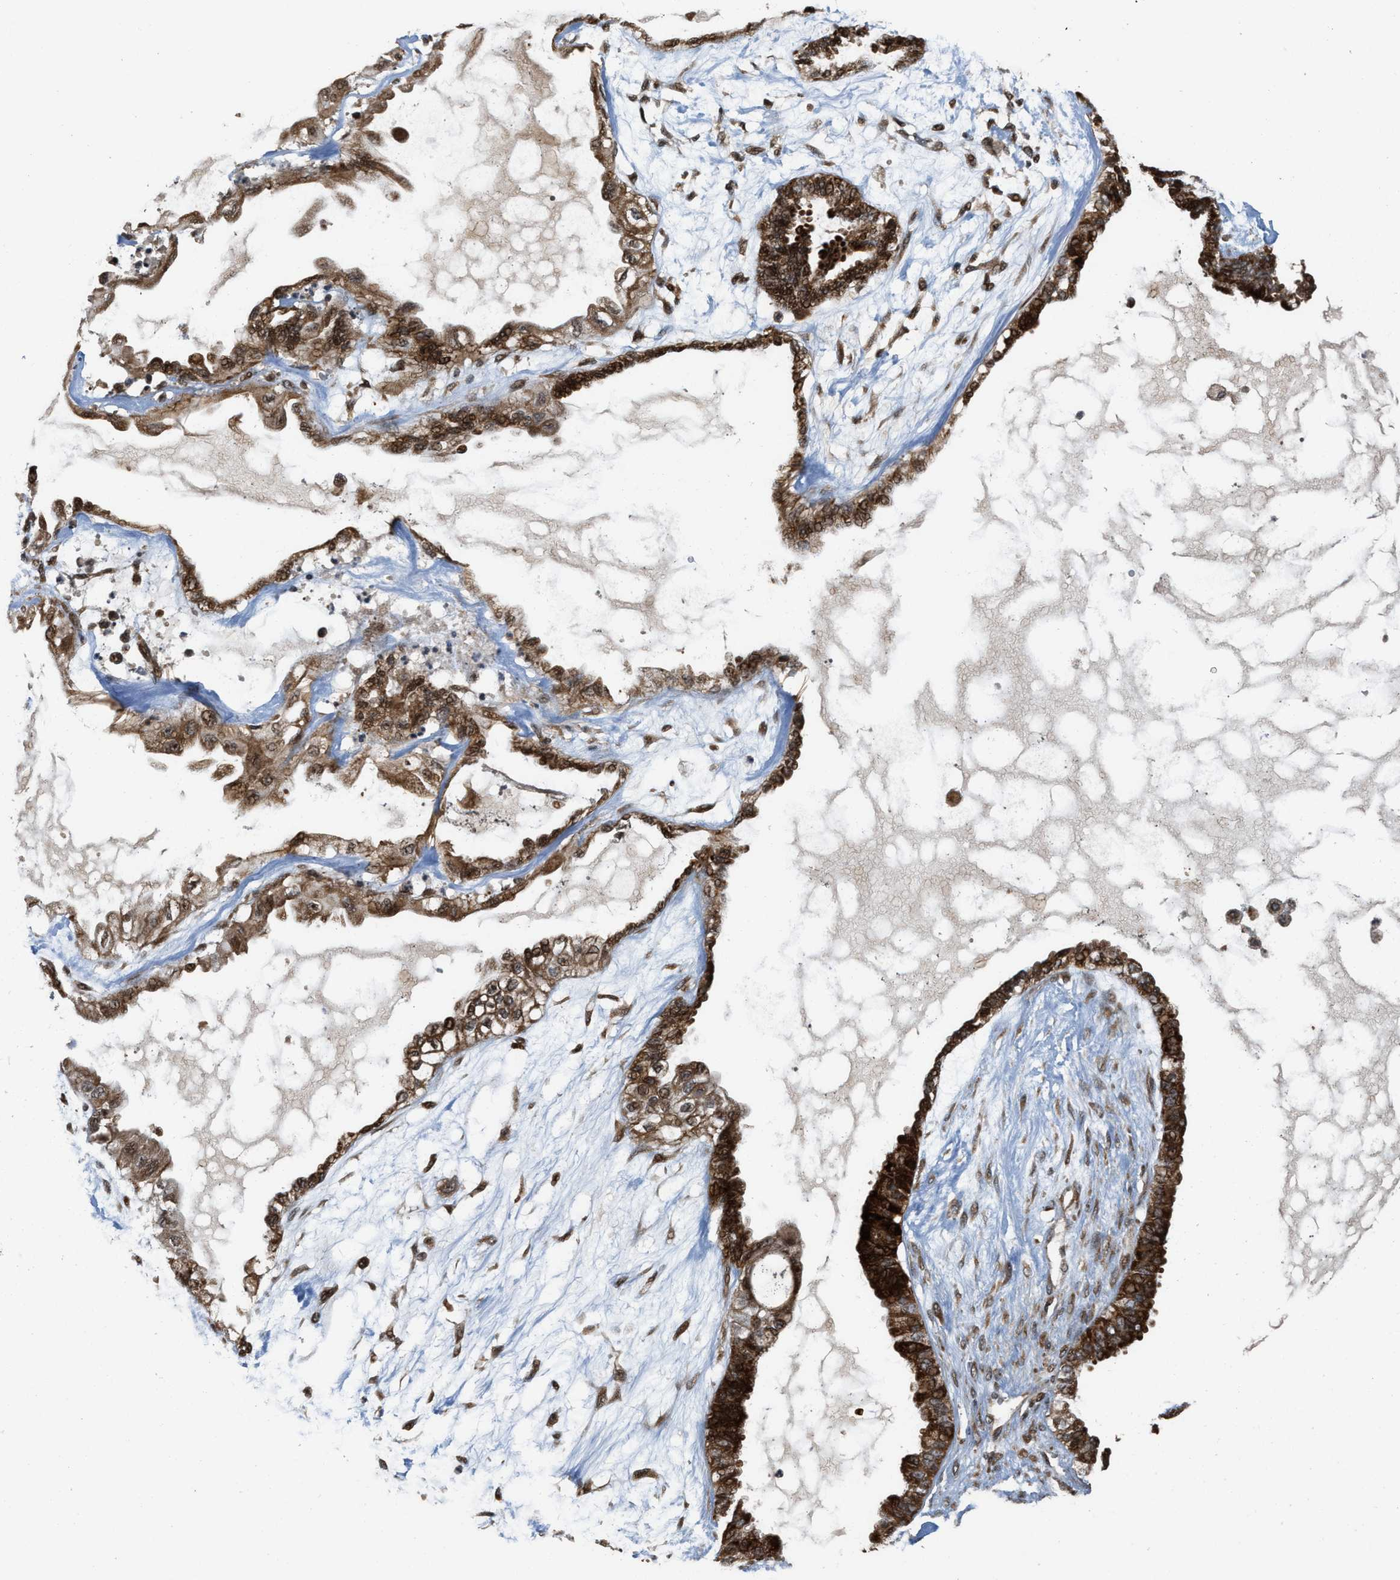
{"staining": {"intensity": "strong", "quantity": ">75%", "location": "cytoplasmic/membranous,nuclear"}, "tissue": "ovarian cancer", "cell_type": "Tumor cells", "image_type": "cancer", "snomed": [{"axis": "morphology", "description": "Carcinoma, NOS"}, {"axis": "morphology", "description": "Carcinoma, endometroid"}, {"axis": "topography", "description": "Ovary"}], "caption": "Ovarian cancer (endometroid carcinoma) stained for a protein demonstrates strong cytoplasmic/membranous and nuclear positivity in tumor cells. (brown staining indicates protein expression, while blue staining denotes nuclei).", "gene": "ELP2", "patient": {"sex": "female", "age": 50}}